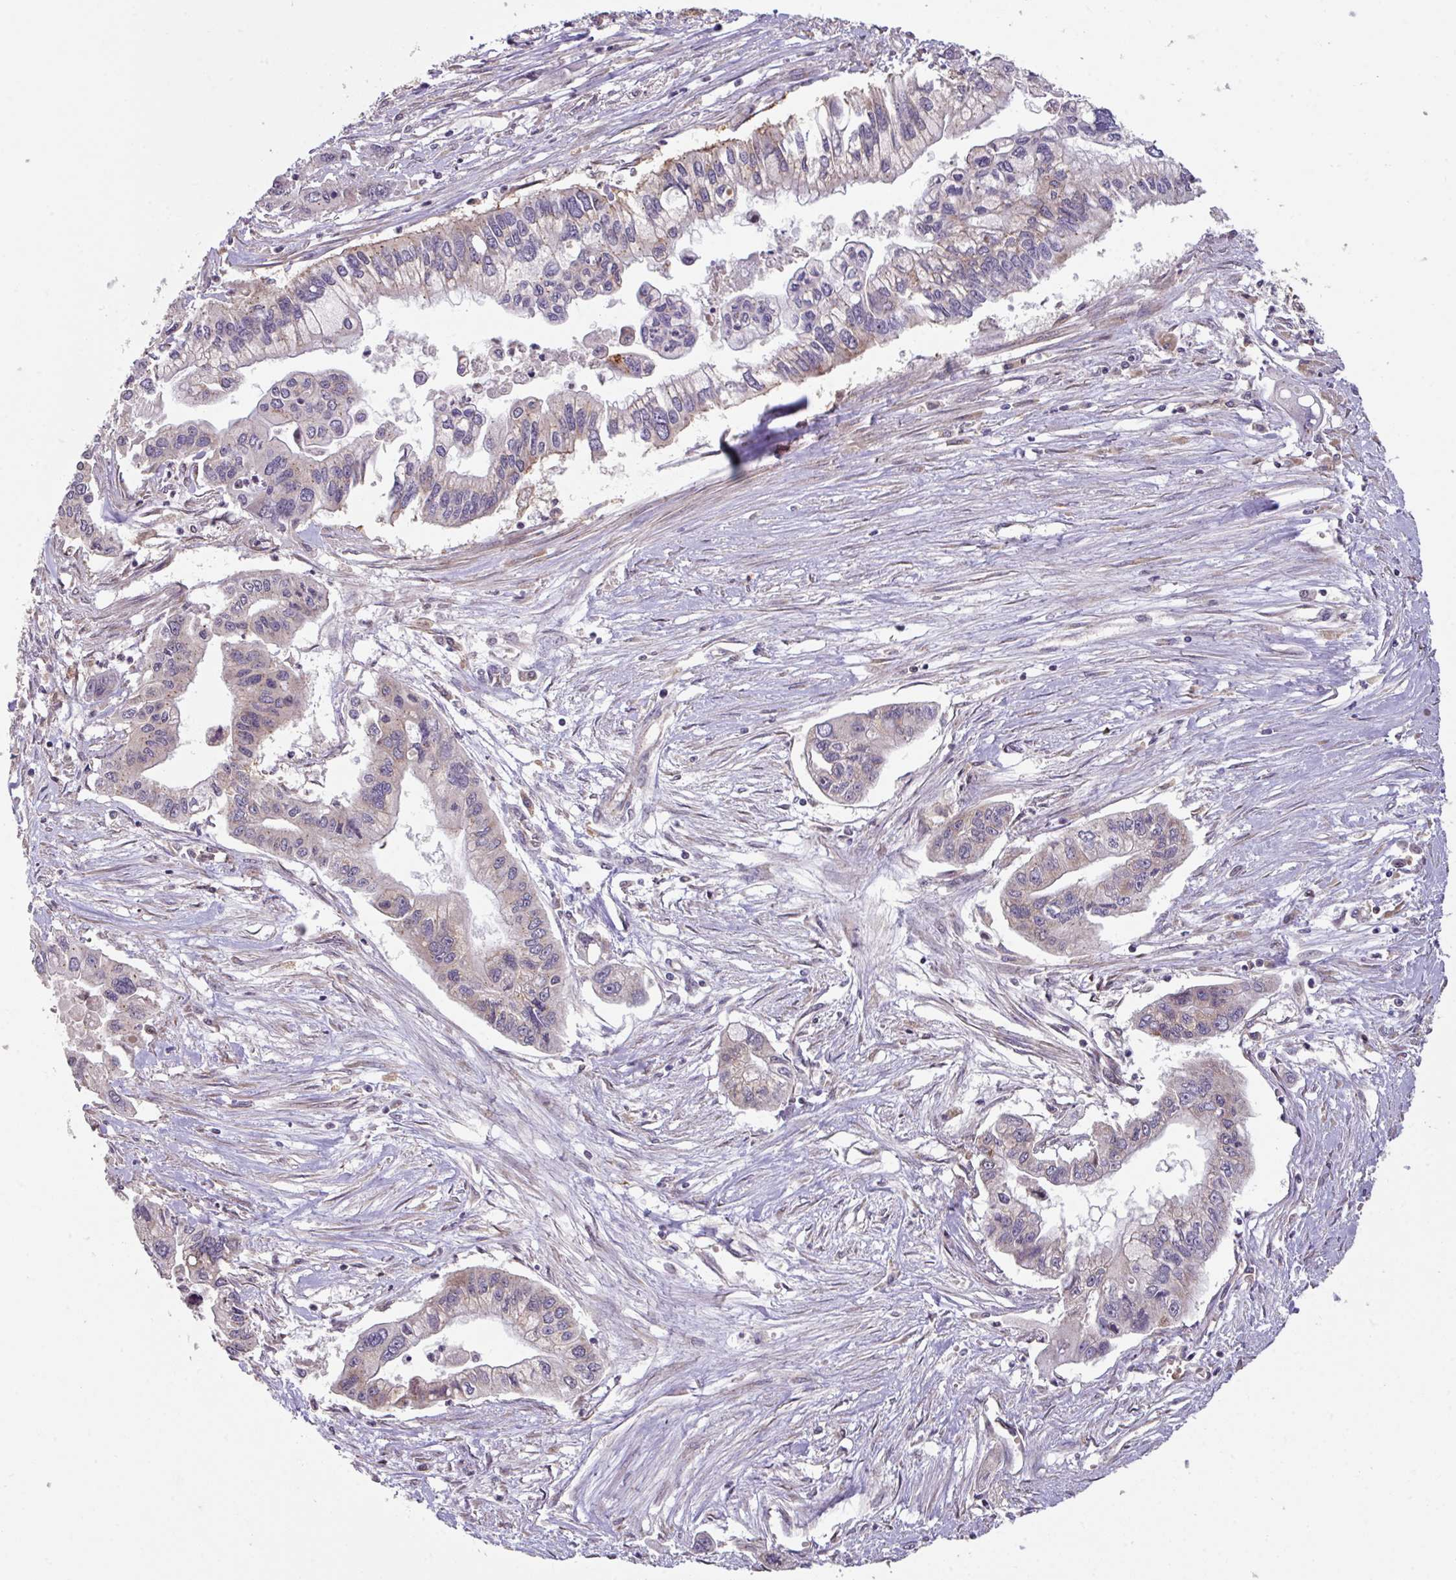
{"staining": {"intensity": "negative", "quantity": "none", "location": "none"}, "tissue": "pancreatic cancer", "cell_type": "Tumor cells", "image_type": "cancer", "snomed": [{"axis": "morphology", "description": "Adenocarcinoma, NOS"}, {"axis": "topography", "description": "Pancreas"}], "caption": "Immunohistochemistry image of pancreatic cancer (adenocarcinoma) stained for a protein (brown), which displays no expression in tumor cells.", "gene": "CYFIP2", "patient": {"sex": "male", "age": 62}}